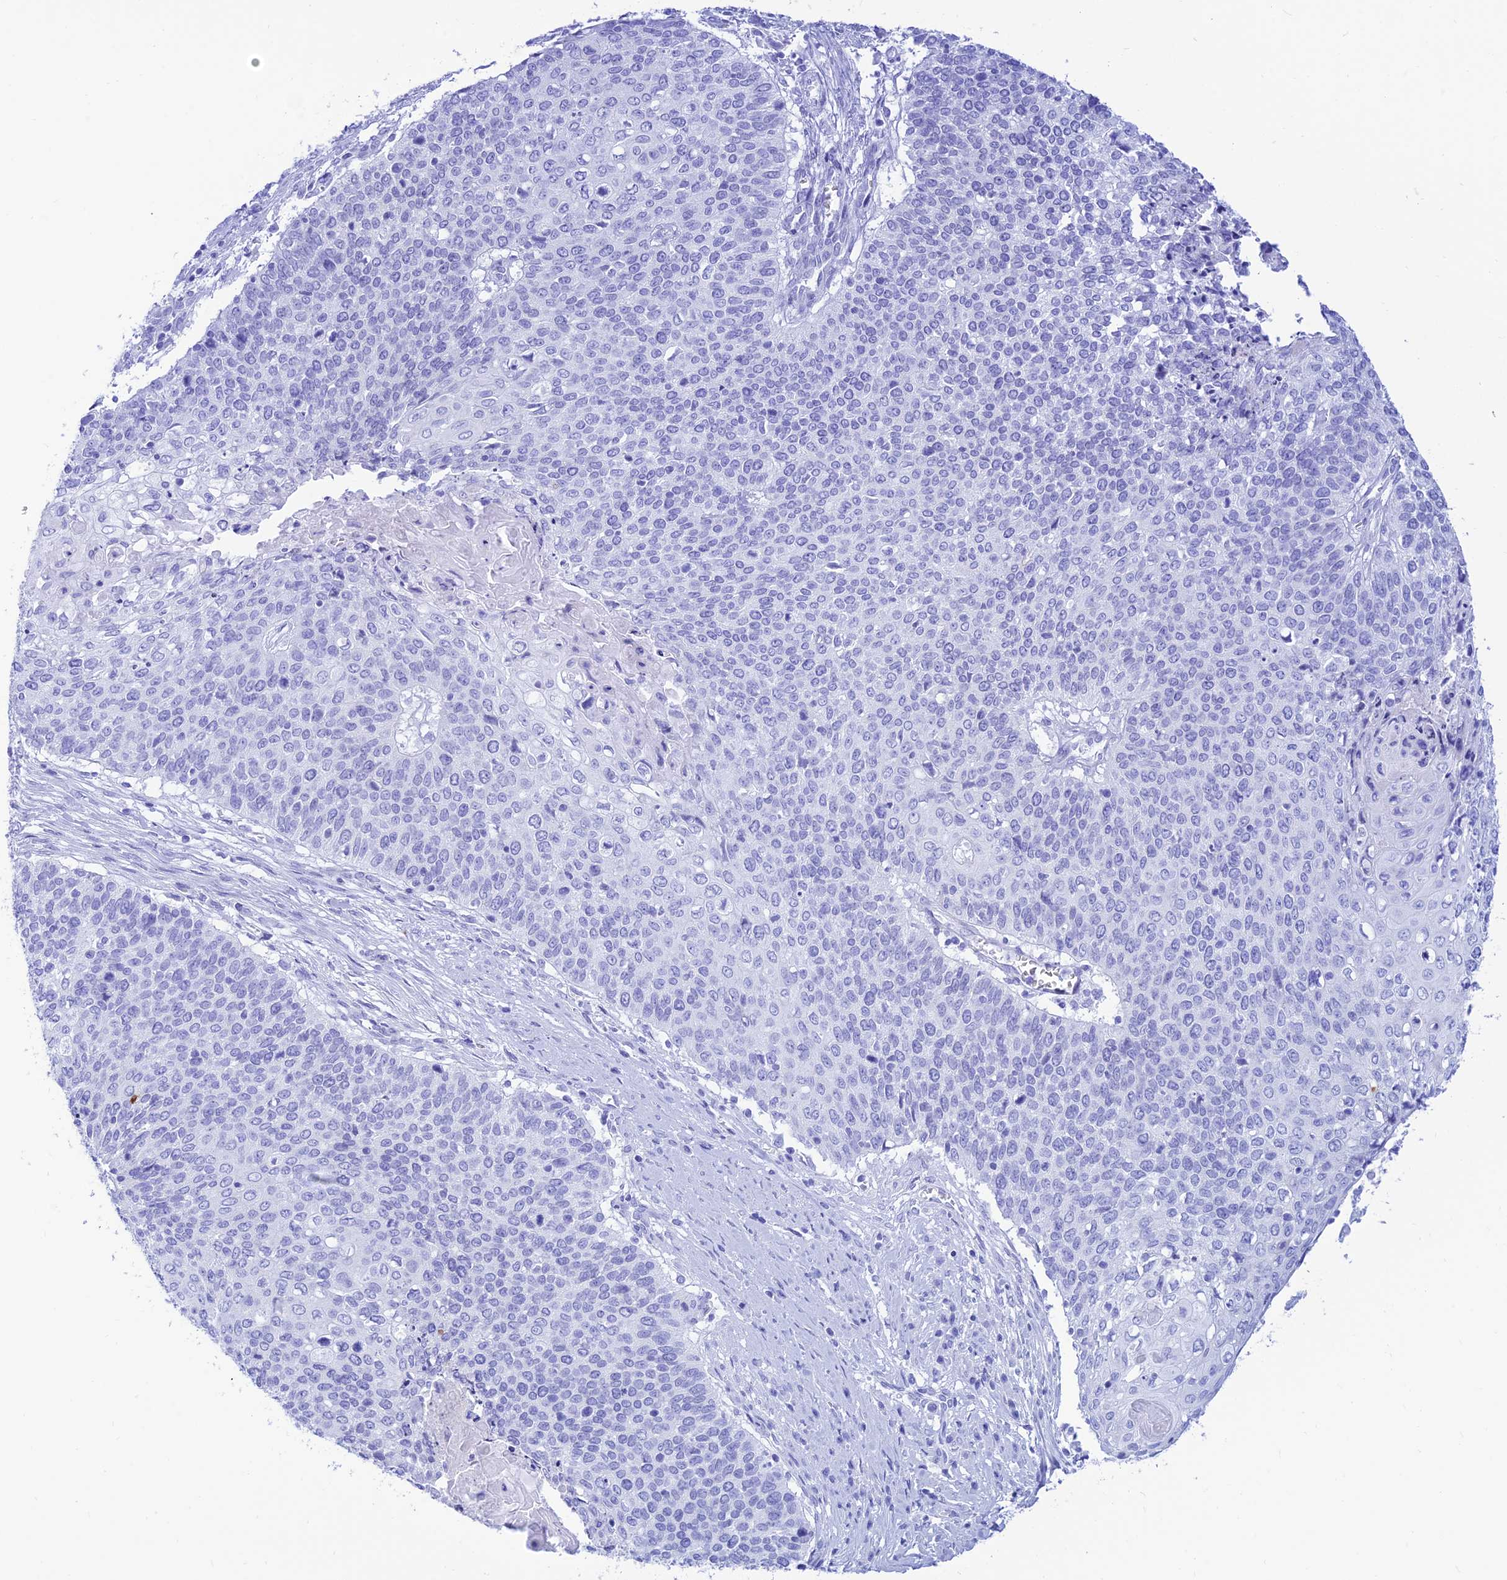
{"staining": {"intensity": "negative", "quantity": "none", "location": "none"}, "tissue": "cervical cancer", "cell_type": "Tumor cells", "image_type": "cancer", "snomed": [{"axis": "morphology", "description": "Squamous cell carcinoma, NOS"}, {"axis": "topography", "description": "Cervix"}], "caption": "Cervical cancer (squamous cell carcinoma) was stained to show a protein in brown. There is no significant positivity in tumor cells.", "gene": "PRNP", "patient": {"sex": "female", "age": 39}}